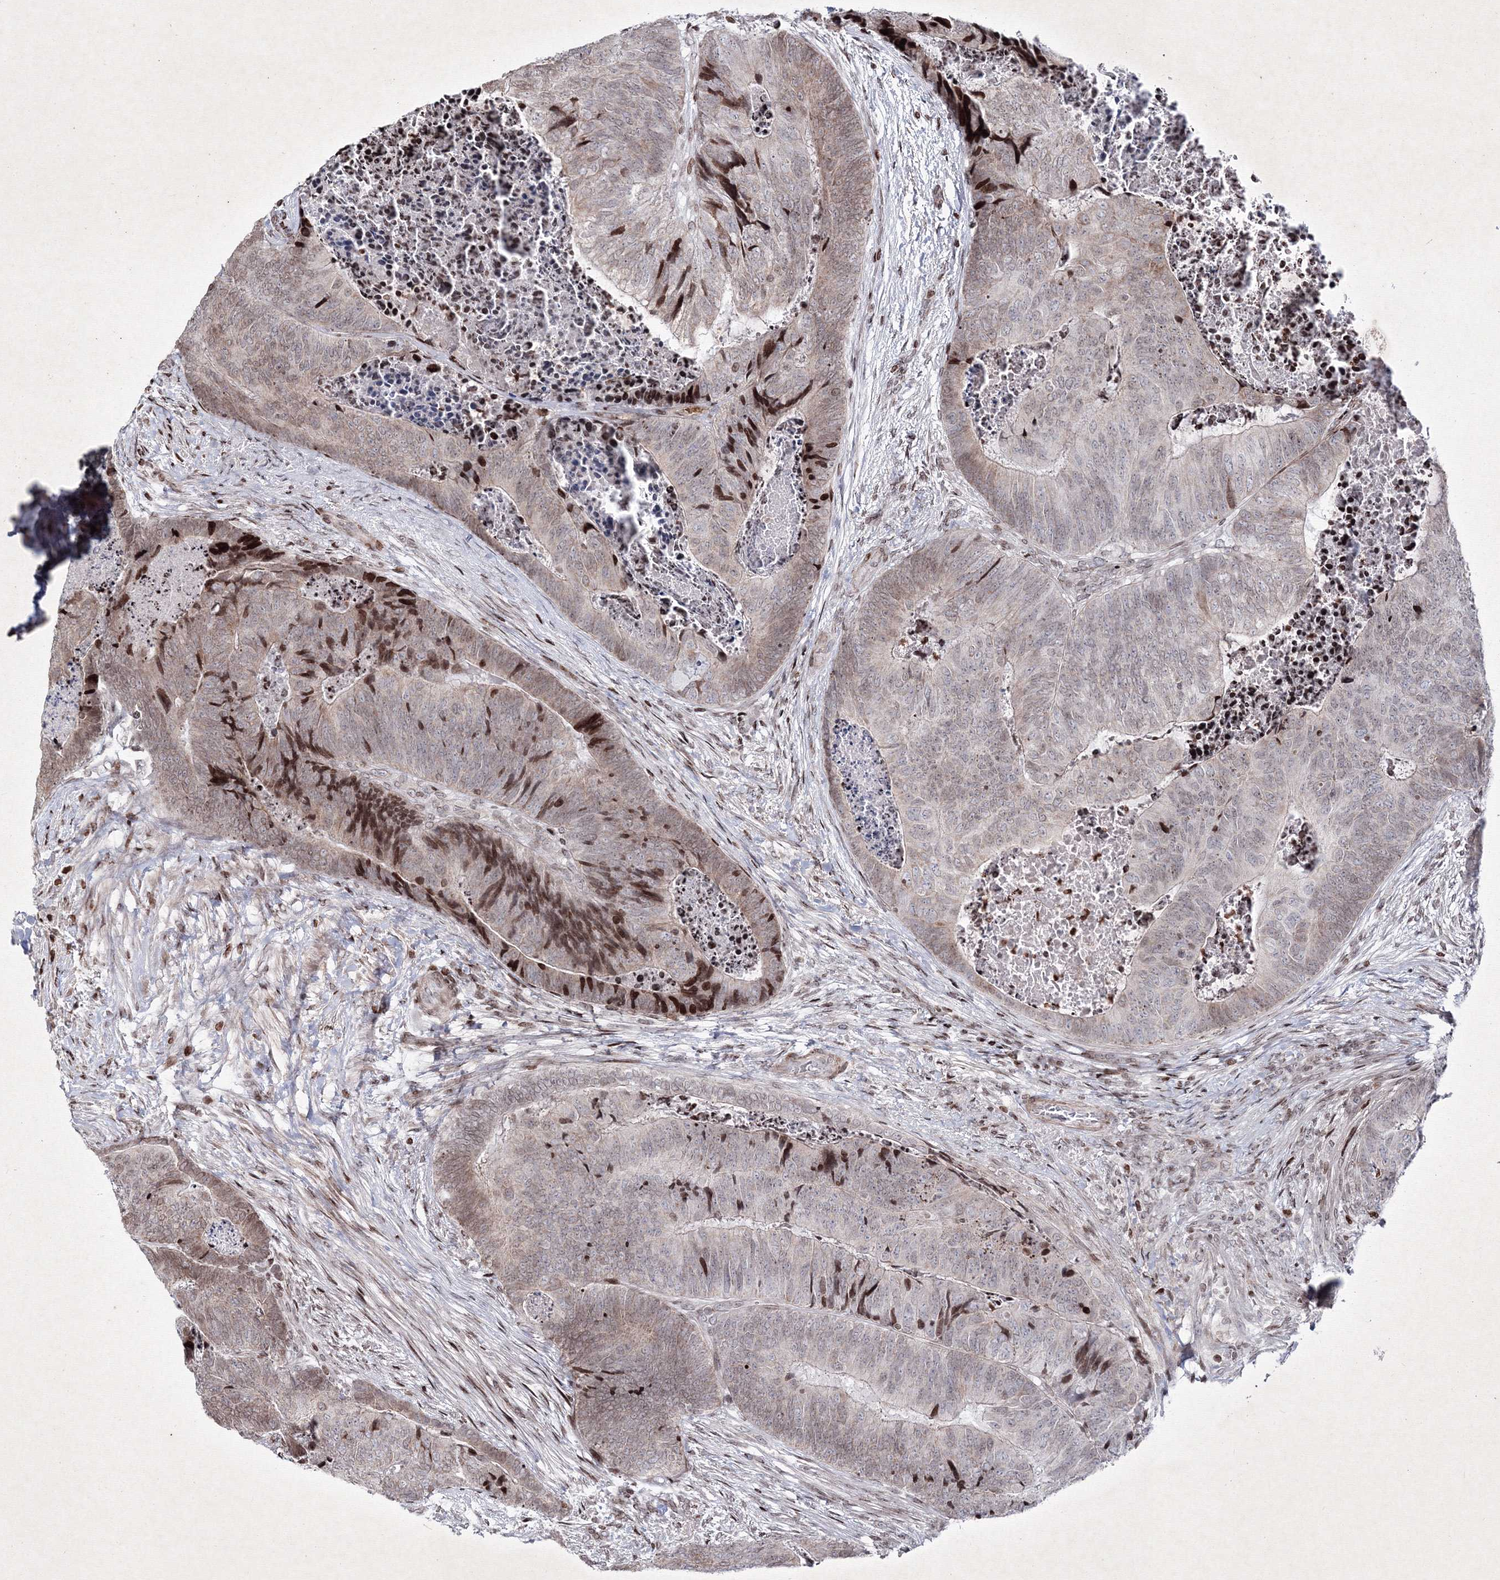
{"staining": {"intensity": "weak", "quantity": "<25%", "location": "cytoplasmic/membranous,nuclear"}, "tissue": "colorectal cancer", "cell_type": "Tumor cells", "image_type": "cancer", "snomed": [{"axis": "morphology", "description": "Adenocarcinoma, NOS"}, {"axis": "topography", "description": "Colon"}], "caption": "A histopathology image of colorectal adenocarcinoma stained for a protein demonstrates no brown staining in tumor cells. Nuclei are stained in blue.", "gene": "SMIM29", "patient": {"sex": "female", "age": 67}}